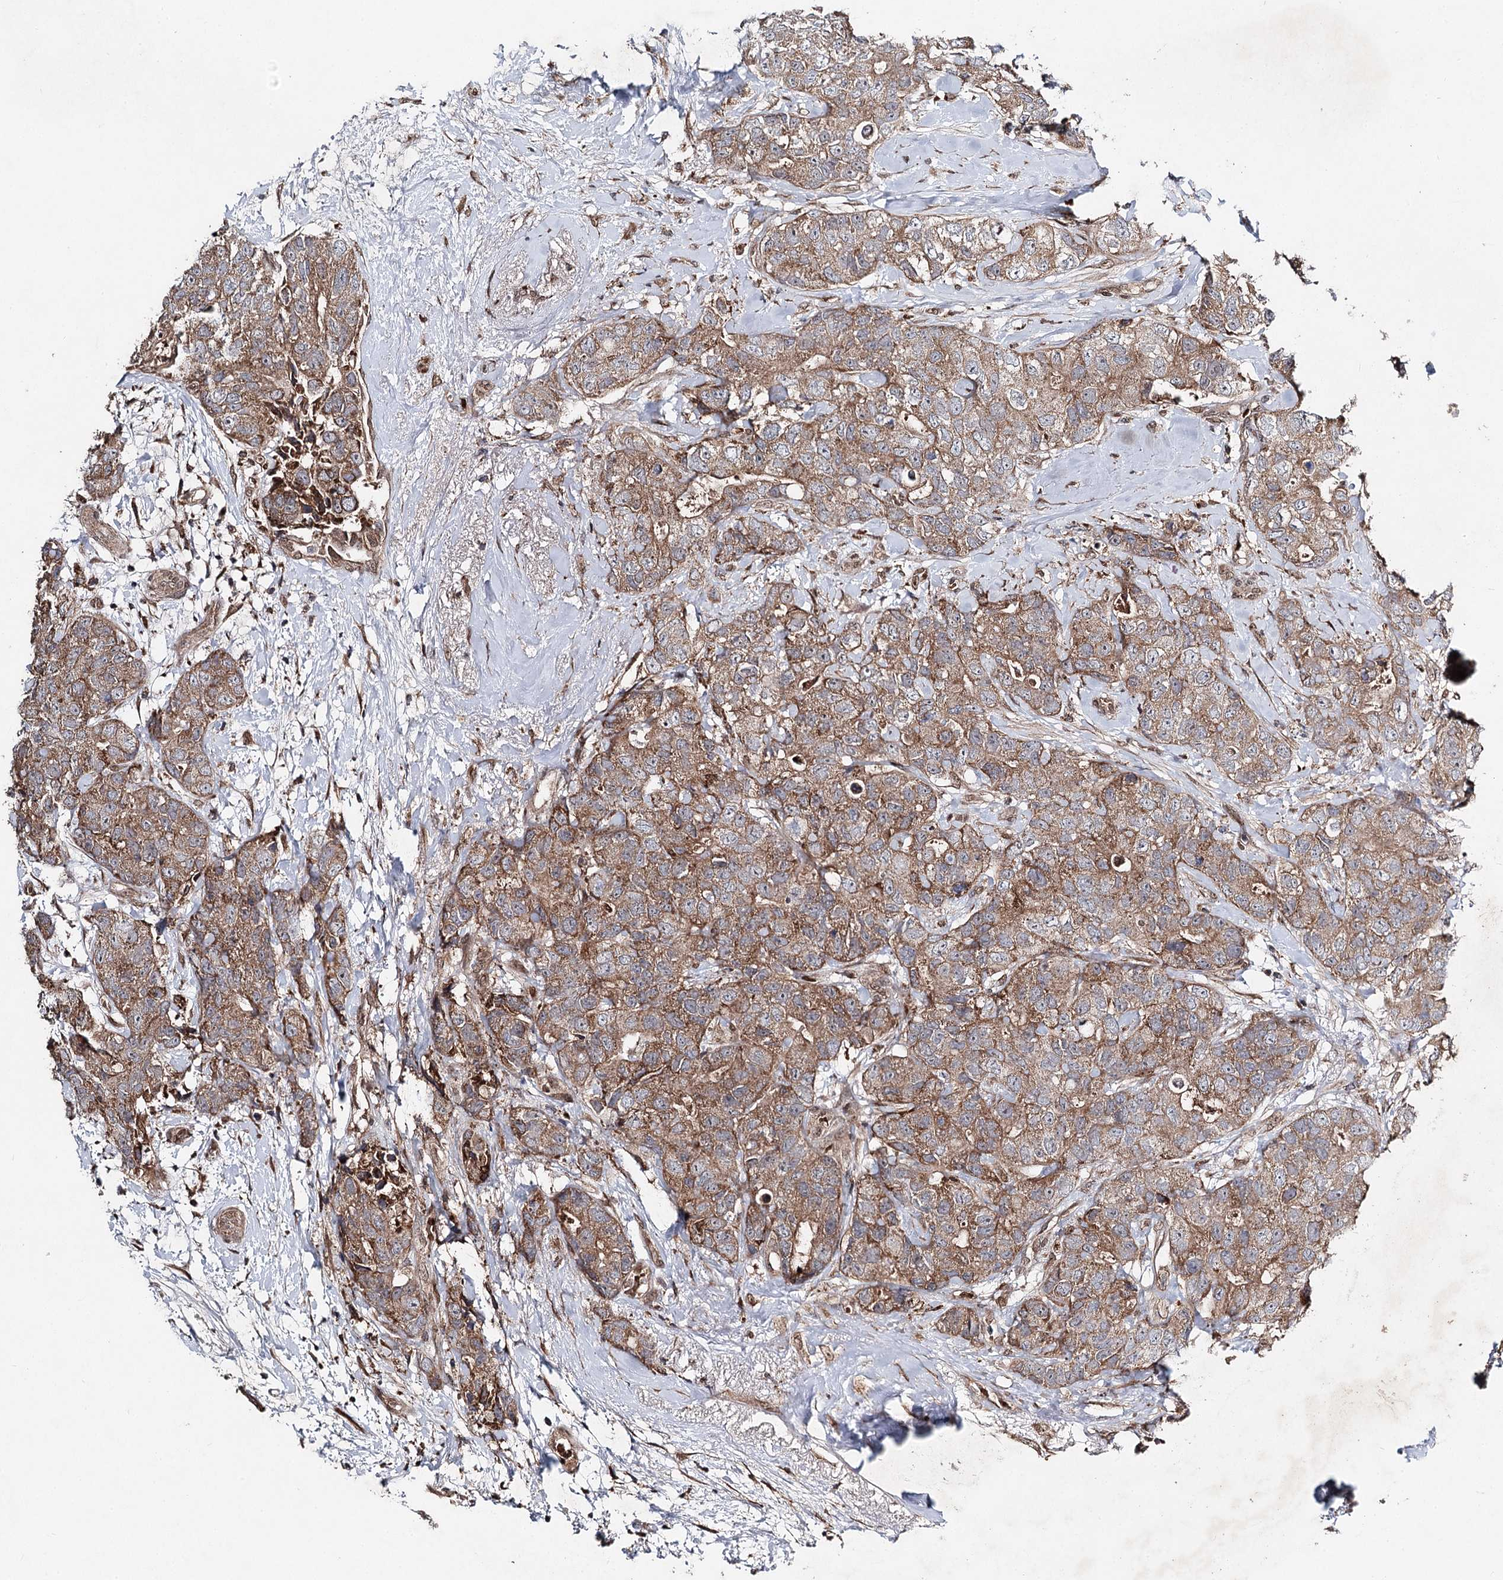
{"staining": {"intensity": "strong", "quantity": "25%-75%", "location": "cytoplasmic/membranous"}, "tissue": "breast cancer", "cell_type": "Tumor cells", "image_type": "cancer", "snomed": [{"axis": "morphology", "description": "Duct carcinoma"}, {"axis": "topography", "description": "Breast"}], "caption": "Infiltrating ductal carcinoma (breast) stained with a protein marker shows strong staining in tumor cells.", "gene": "MSANTD2", "patient": {"sex": "female", "age": 62}}